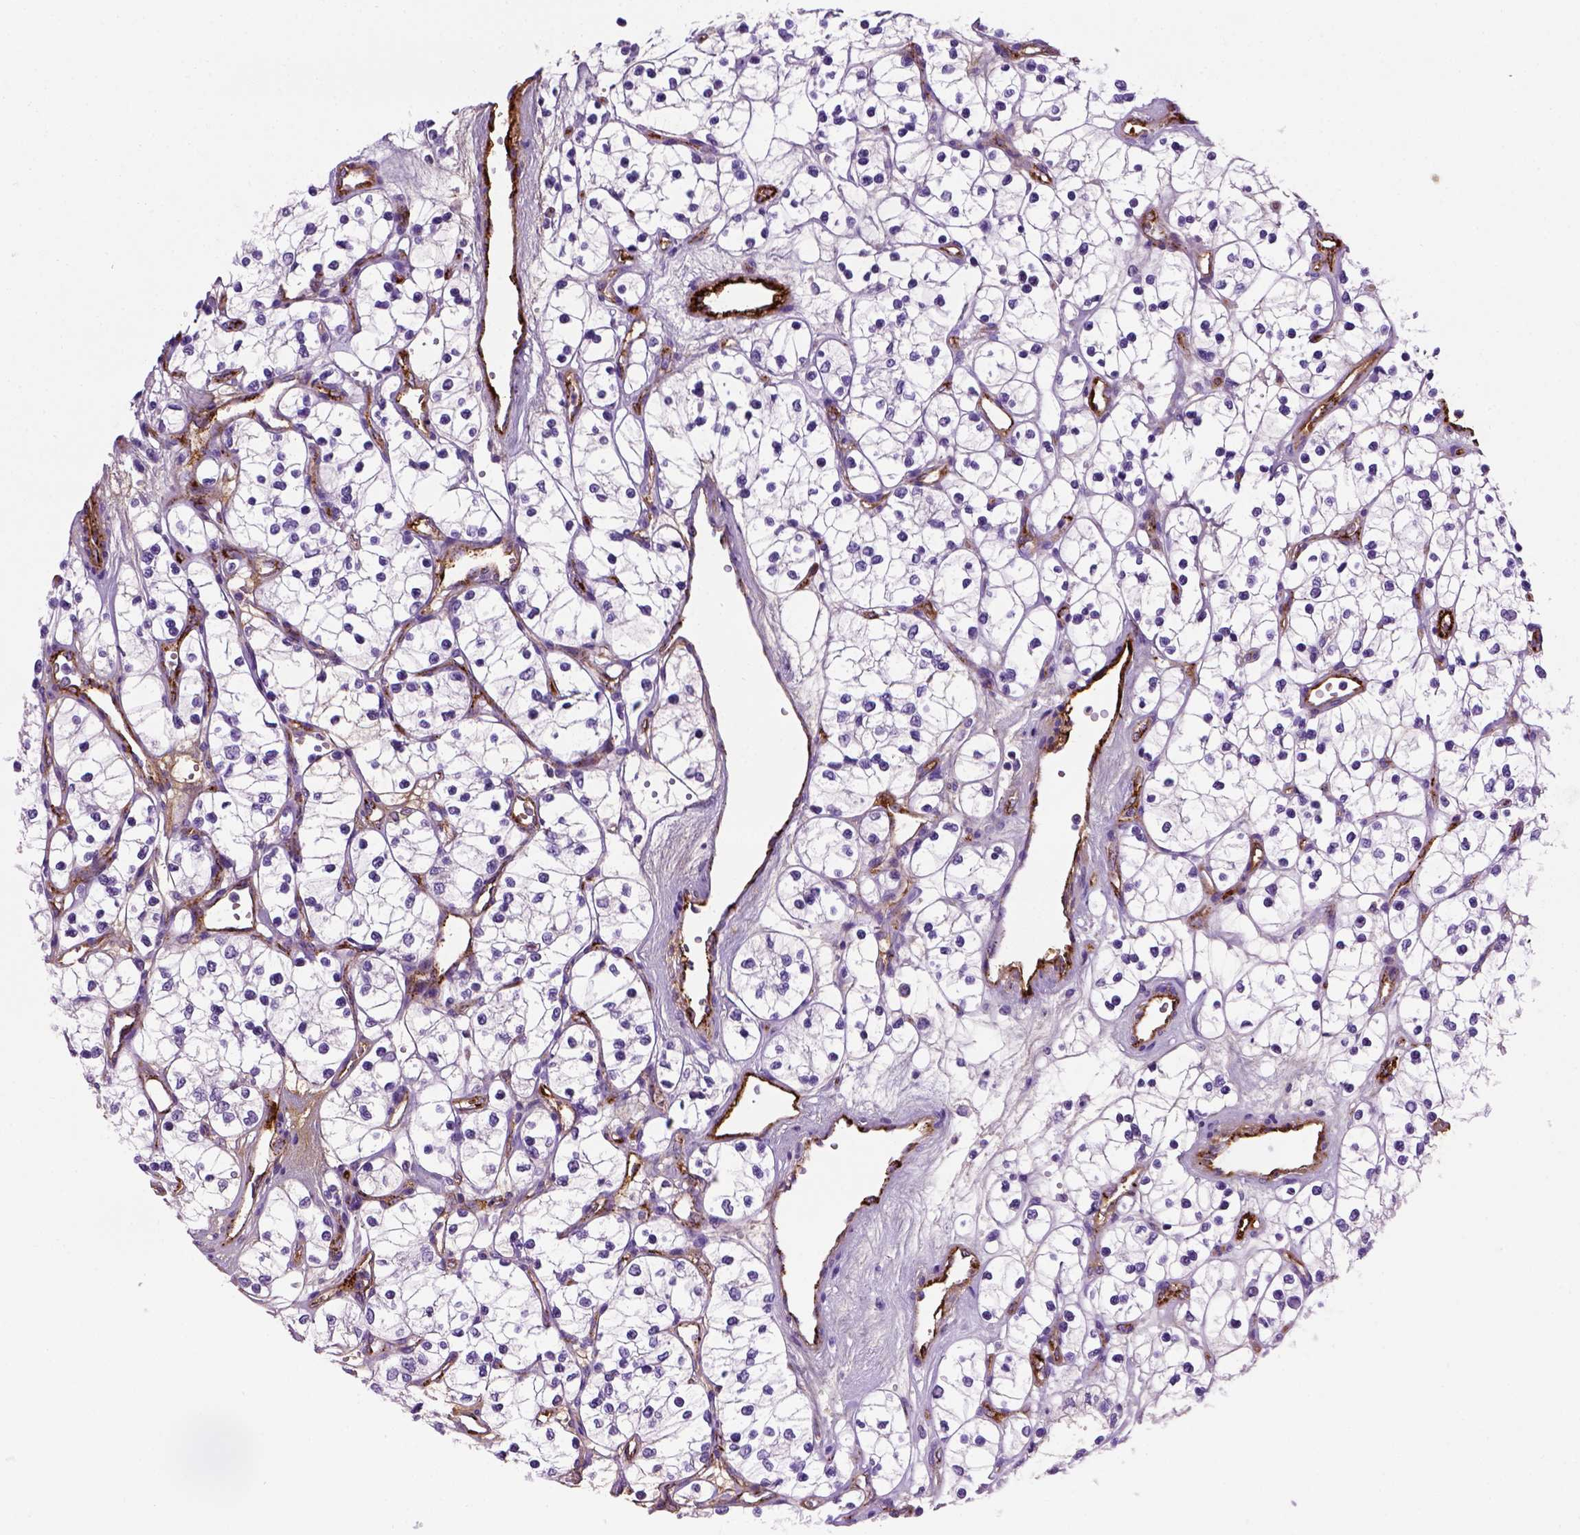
{"staining": {"intensity": "negative", "quantity": "none", "location": "none"}, "tissue": "renal cancer", "cell_type": "Tumor cells", "image_type": "cancer", "snomed": [{"axis": "morphology", "description": "Adenocarcinoma, NOS"}, {"axis": "topography", "description": "Kidney"}], "caption": "The photomicrograph shows no significant staining in tumor cells of renal cancer. (Stains: DAB (3,3'-diaminobenzidine) IHC with hematoxylin counter stain, Microscopy: brightfield microscopy at high magnification).", "gene": "VWF", "patient": {"sex": "female", "age": 69}}